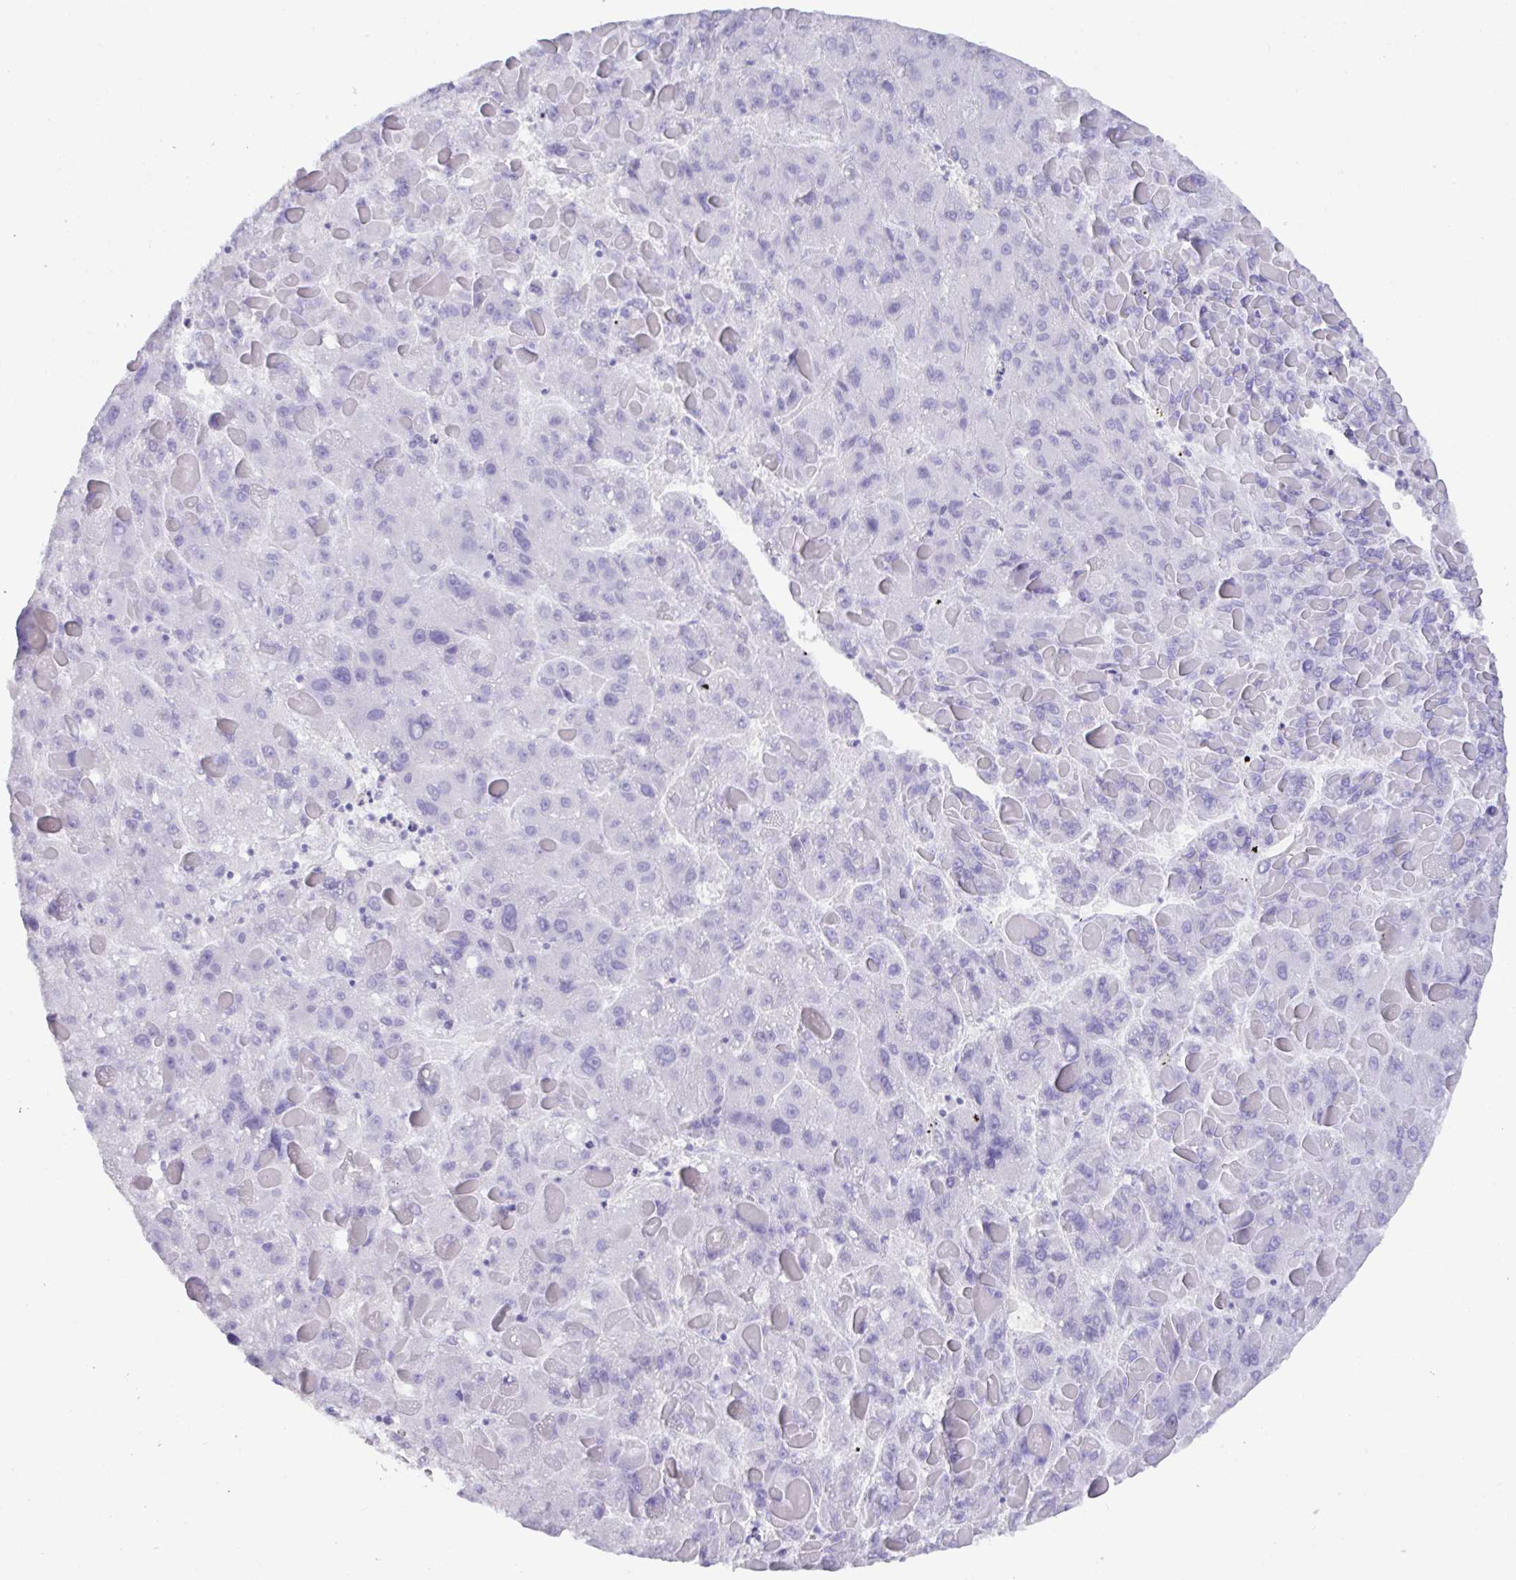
{"staining": {"intensity": "negative", "quantity": "none", "location": "none"}, "tissue": "liver cancer", "cell_type": "Tumor cells", "image_type": "cancer", "snomed": [{"axis": "morphology", "description": "Carcinoma, Hepatocellular, NOS"}, {"axis": "topography", "description": "Liver"}], "caption": "The image shows no significant positivity in tumor cells of liver cancer (hepatocellular carcinoma). (DAB immunohistochemistry, high magnification).", "gene": "TNNC1", "patient": {"sex": "female", "age": 82}}